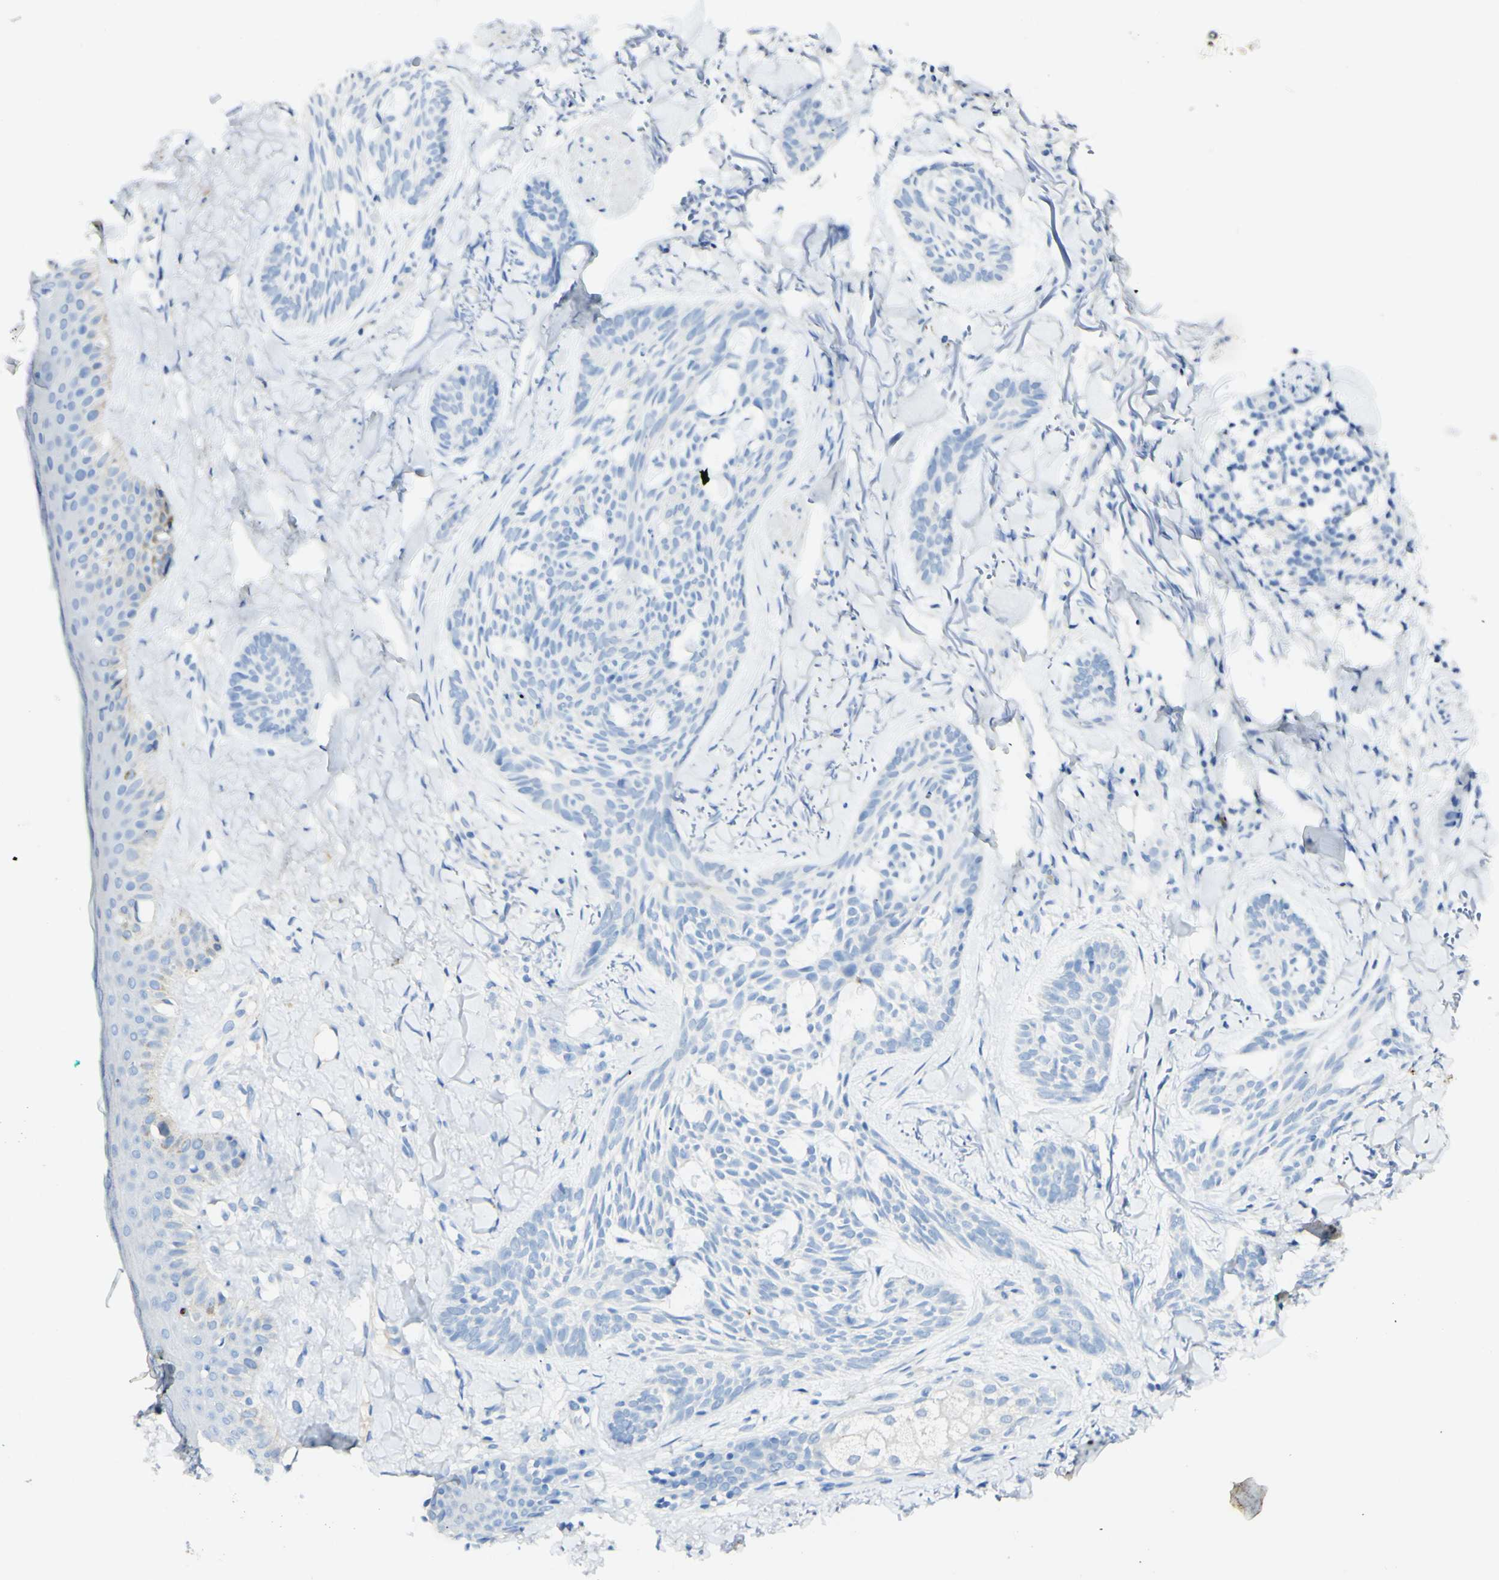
{"staining": {"intensity": "negative", "quantity": "none", "location": "none"}, "tissue": "skin cancer", "cell_type": "Tumor cells", "image_type": "cancer", "snomed": [{"axis": "morphology", "description": "Basal cell carcinoma"}, {"axis": "topography", "description": "Skin"}], "caption": "Immunohistochemistry of basal cell carcinoma (skin) displays no staining in tumor cells.", "gene": "PIGR", "patient": {"sex": "male", "age": 43}}